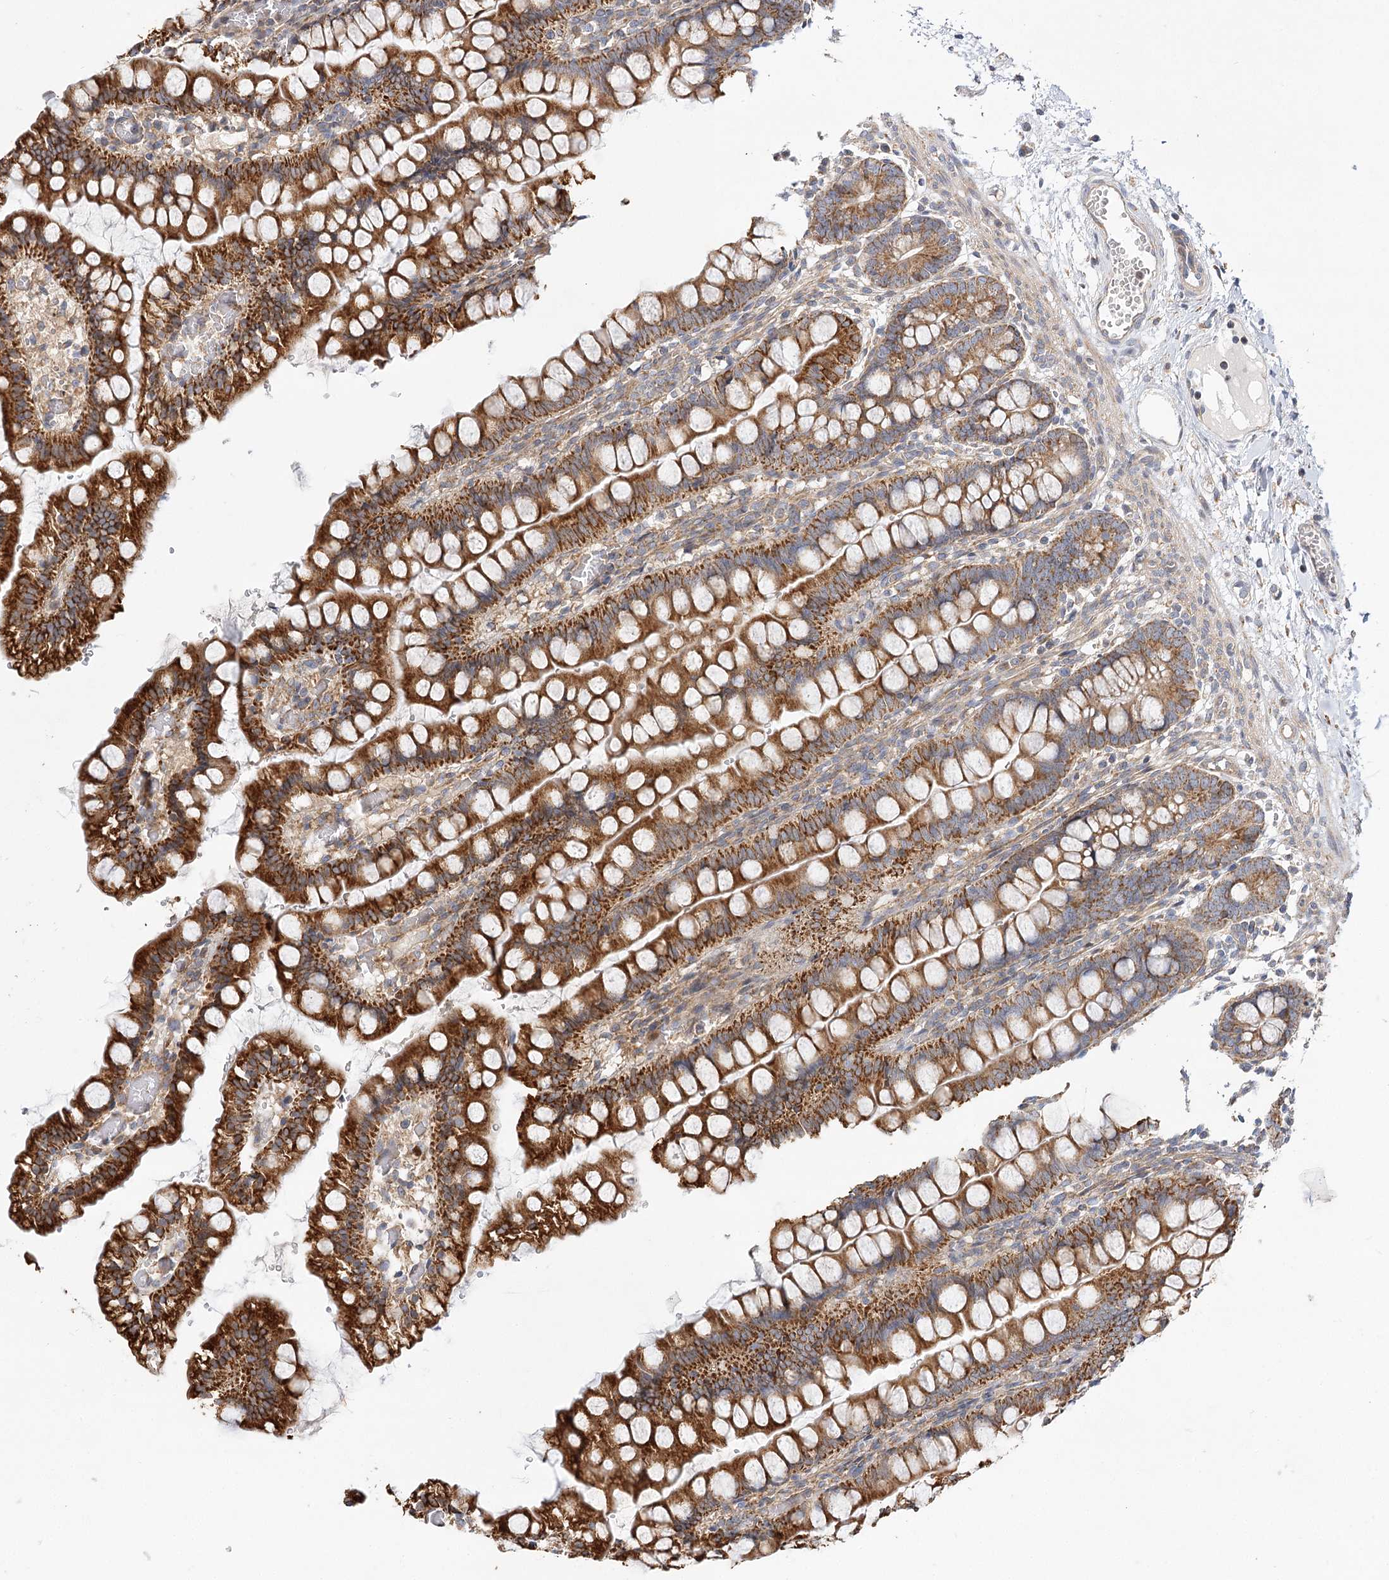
{"staining": {"intensity": "strong", "quantity": ">75%", "location": "cytoplasmic/membranous"}, "tissue": "small intestine", "cell_type": "Glandular cells", "image_type": "normal", "snomed": [{"axis": "morphology", "description": "Normal tissue, NOS"}, {"axis": "morphology", "description": "Developmental malformation"}, {"axis": "topography", "description": "Small intestine"}], "caption": "Immunohistochemistry (IHC) (DAB (3,3'-diaminobenzidine)) staining of unremarkable small intestine exhibits strong cytoplasmic/membranous protein positivity in about >75% of glandular cells.", "gene": "ZFYVE16", "patient": {"sex": "male"}}